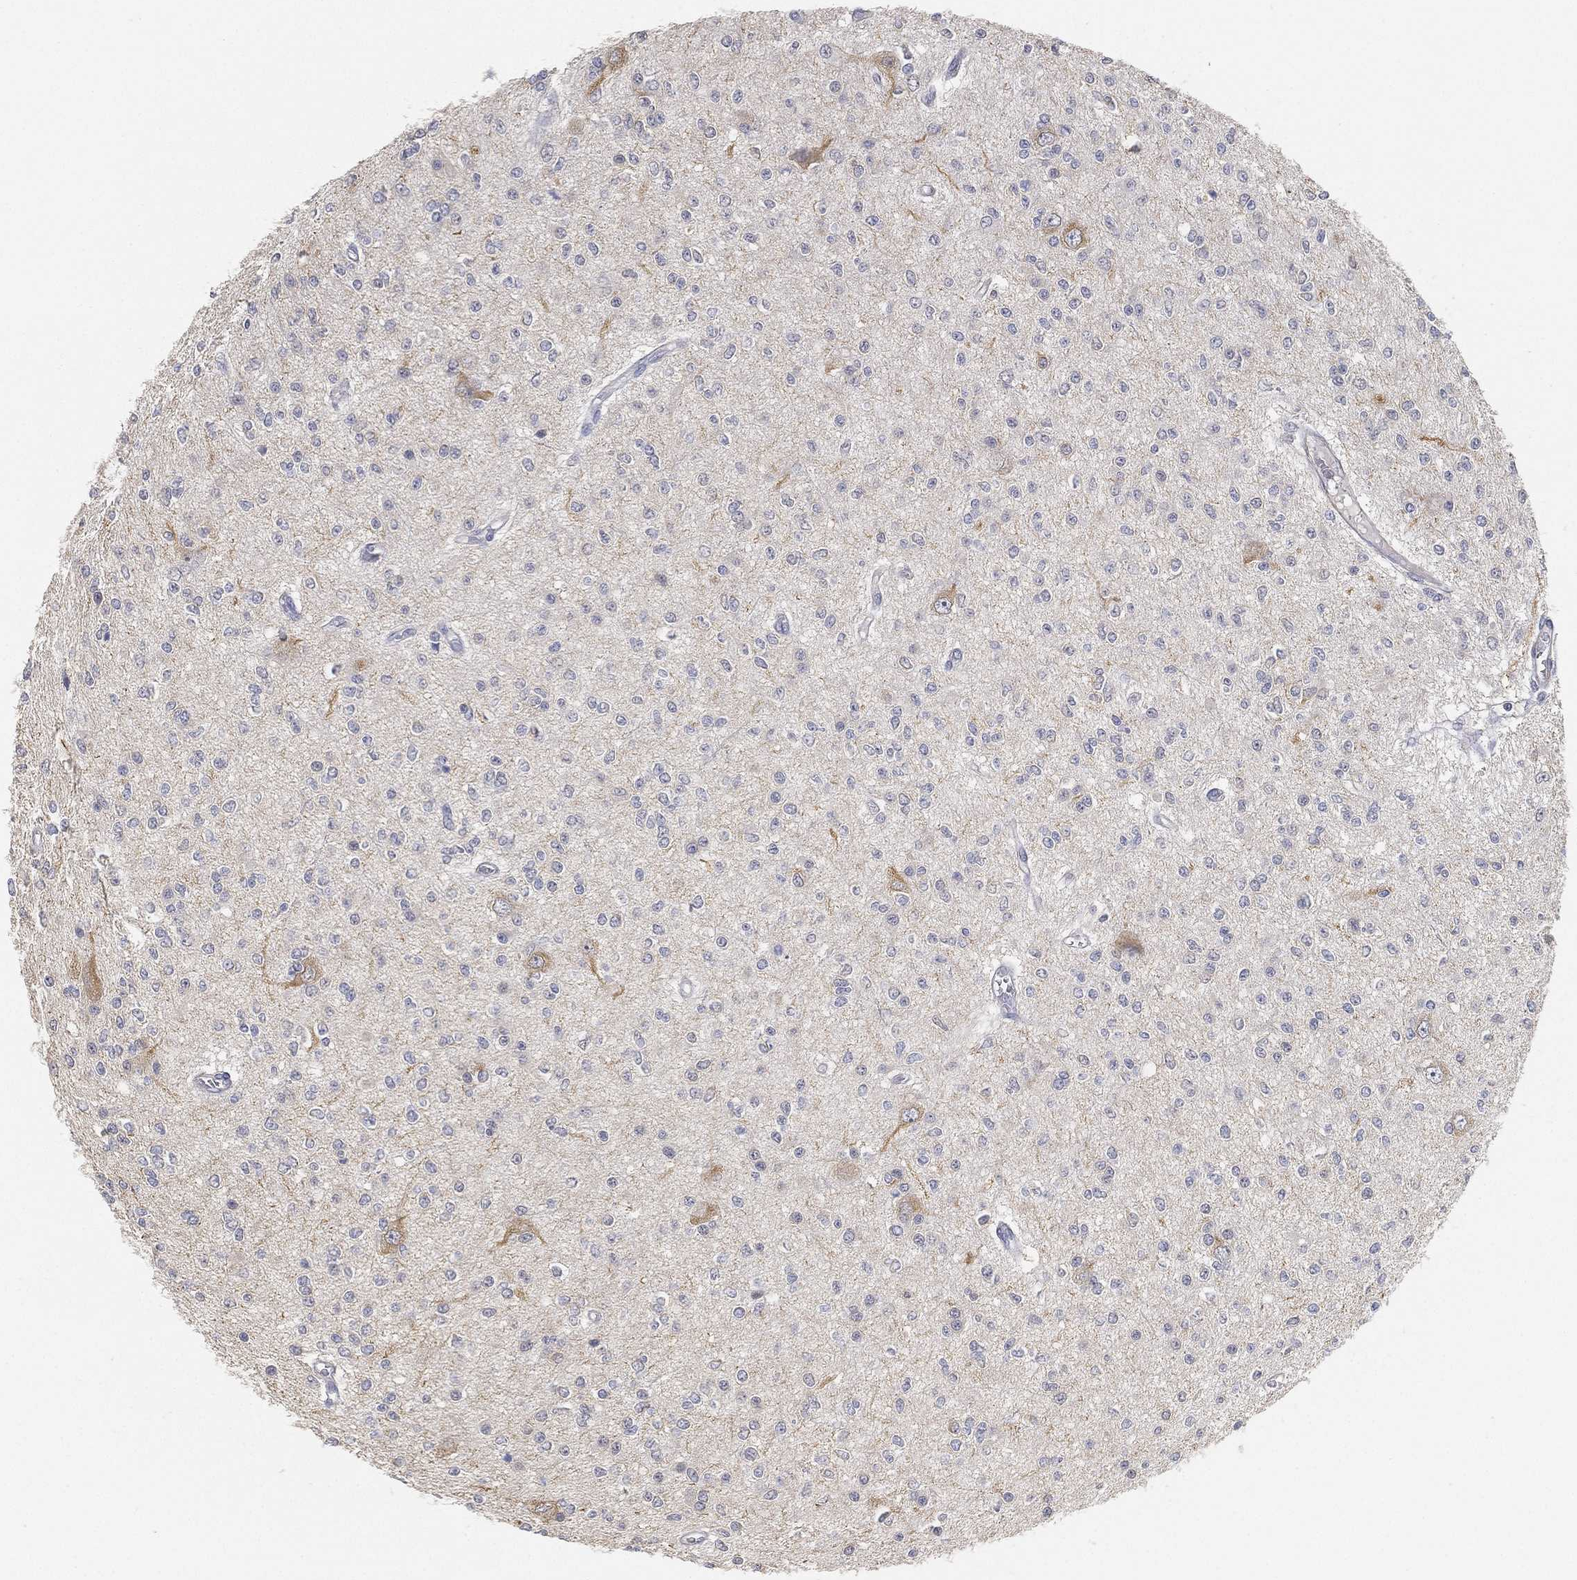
{"staining": {"intensity": "negative", "quantity": "none", "location": "none"}, "tissue": "glioma", "cell_type": "Tumor cells", "image_type": "cancer", "snomed": [{"axis": "morphology", "description": "Glioma, malignant, Low grade"}, {"axis": "topography", "description": "Brain"}], "caption": "Tumor cells show no significant protein positivity in low-grade glioma (malignant).", "gene": "GPR61", "patient": {"sex": "male", "age": 67}}